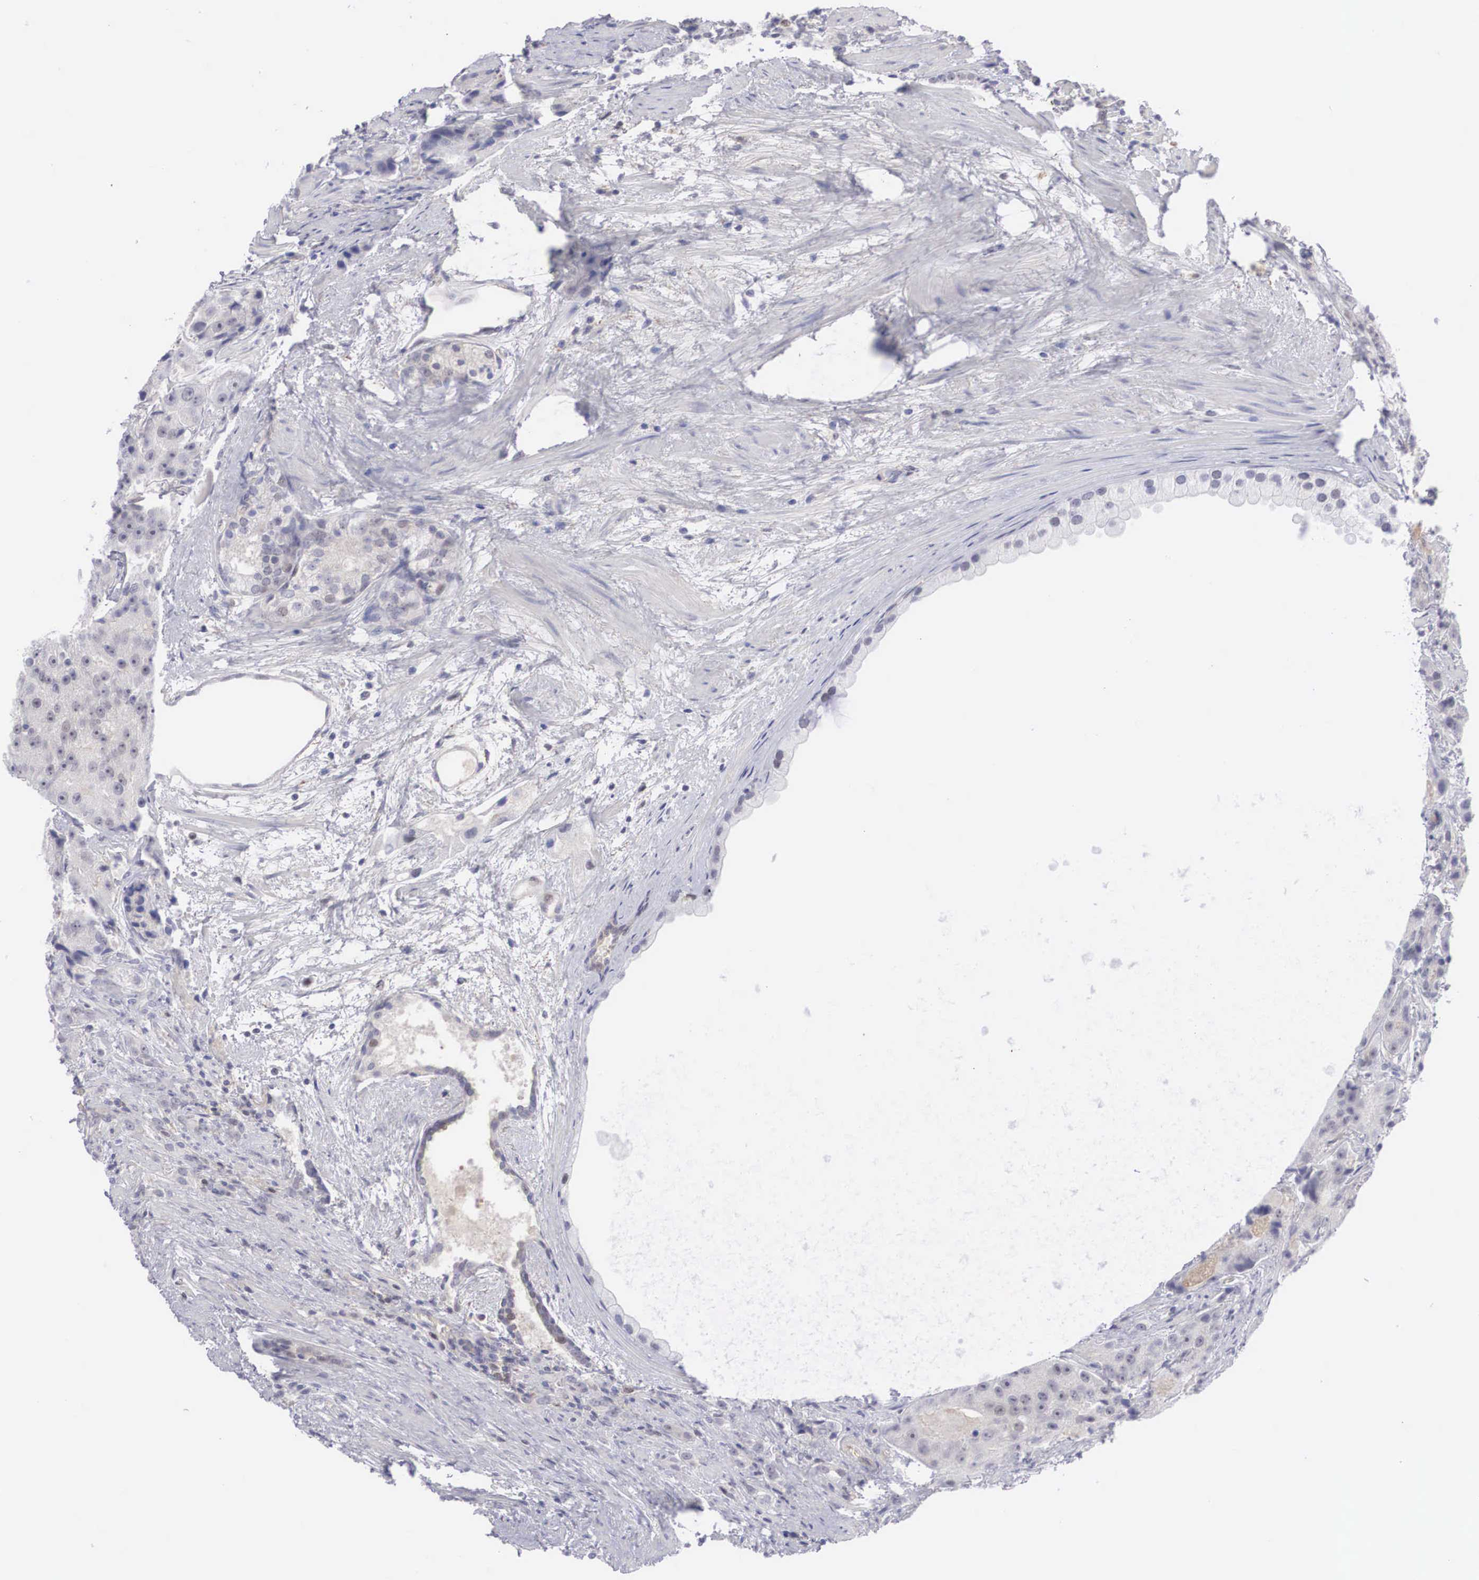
{"staining": {"intensity": "weak", "quantity": "<25%", "location": "nuclear"}, "tissue": "prostate cancer", "cell_type": "Tumor cells", "image_type": "cancer", "snomed": [{"axis": "morphology", "description": "Adenocarcinoma, Medium grade"}, {"axis": "topography", "description": "Prostate"}], "caption": "An IHC micrograph of medium-grade adenocarcinoma (prostate) is shown. There is no staining in tumor cells of medium-grade adenocarcinoma (prostate).", "gene": "RBPJ", "patient": {"sex": "male", "age": 70}}